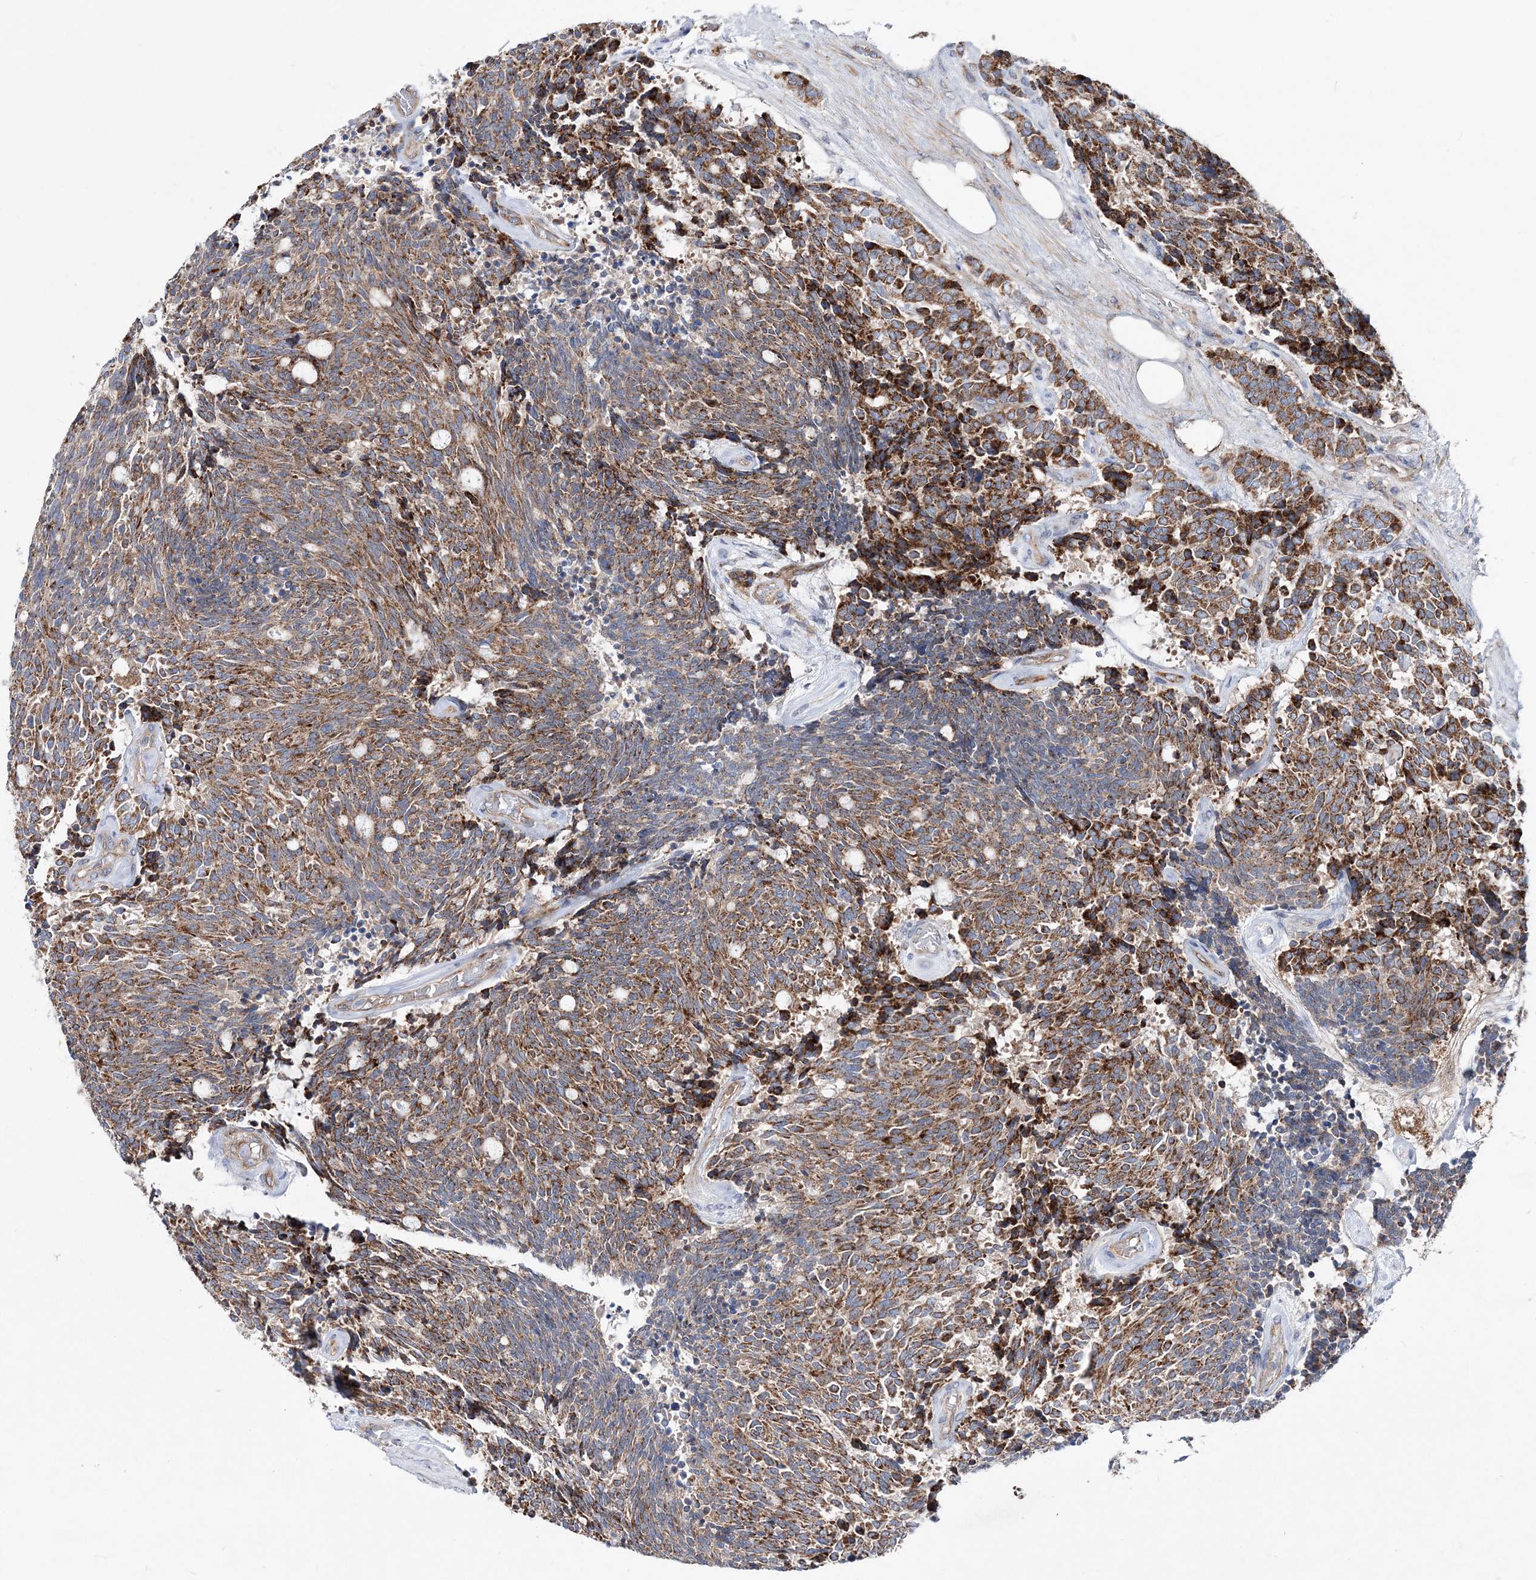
{"staining": {"intensity": "moderate", "quantity": ">75%", "location": "cytoplasmic/membranous"}, "tissue": "carcinoid", "cell_type": "Tumor cells", "image_type": "cancer", "snomed": [{"axis": "morphology", "description": "Carcinoid, malignant, NOS"}, {"axis": "topography", "description": "Pancreas"}], "caption": "This is an image of IHC staining of carcinoid, which shows moderate positivity in the cytoplasmic/membranous of tumor cells.", "gene": "NGLY1", "patient": {"sex": "female", "age": 54}}